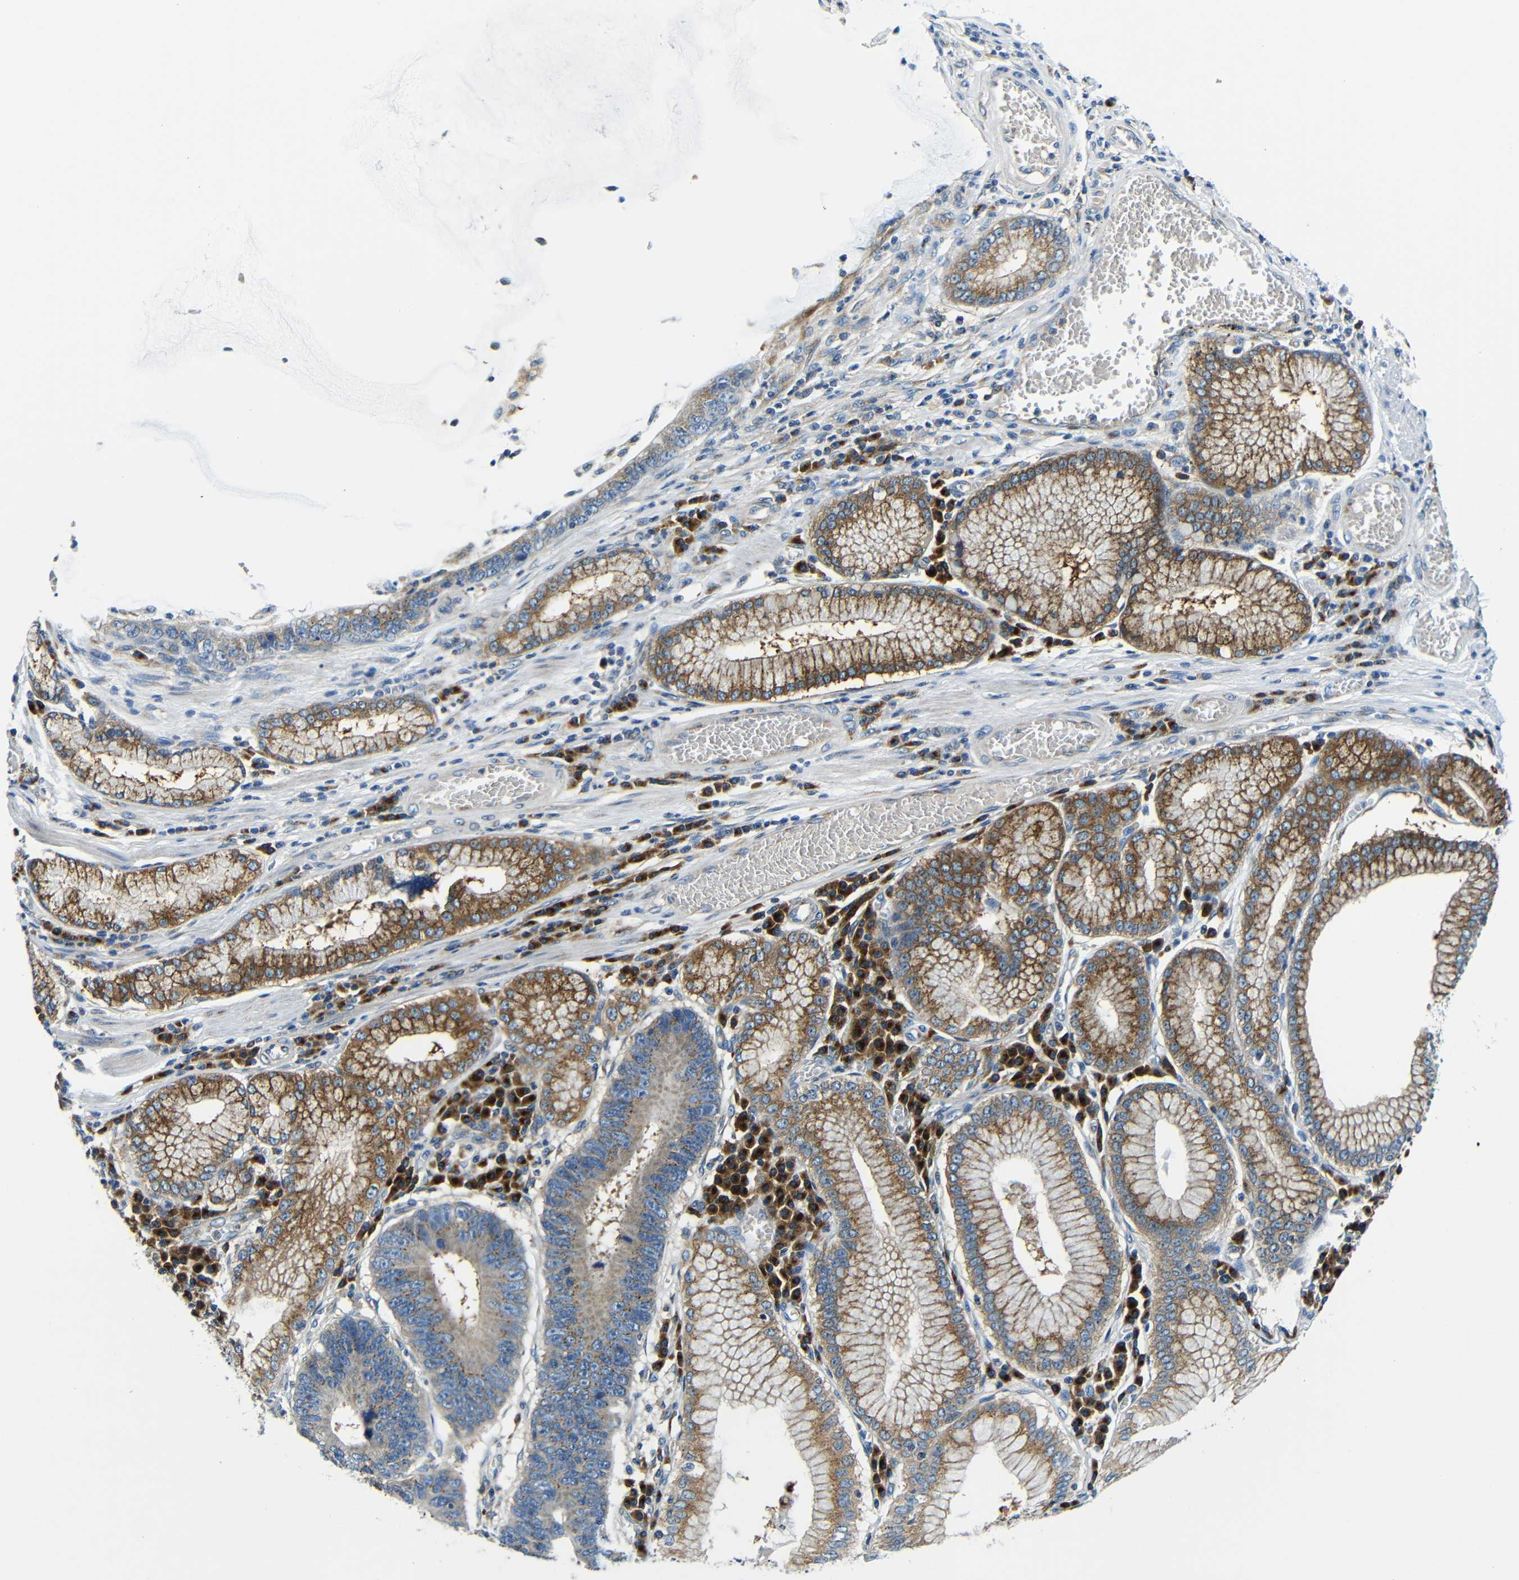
{"staining": {"intensity": "moderate", "quantity": "25%-75%", "location": "cytoplasmic/membranous"}, "tissue": "stomach cancer", "cell_type": "Tumor cells", "image_type": "cancer", "snomed": [{"axis": "morphology", "description": "Adenocarcinoma, NOS"}, {"axis": "topography", "description": "Stomach"}], "caption": "Adenocarcinoma (stomach) stained with a protein marker displays moderate staining in tumor cells.", "gene": "USO1", "patient": {"sex": "male", "age": 59}}